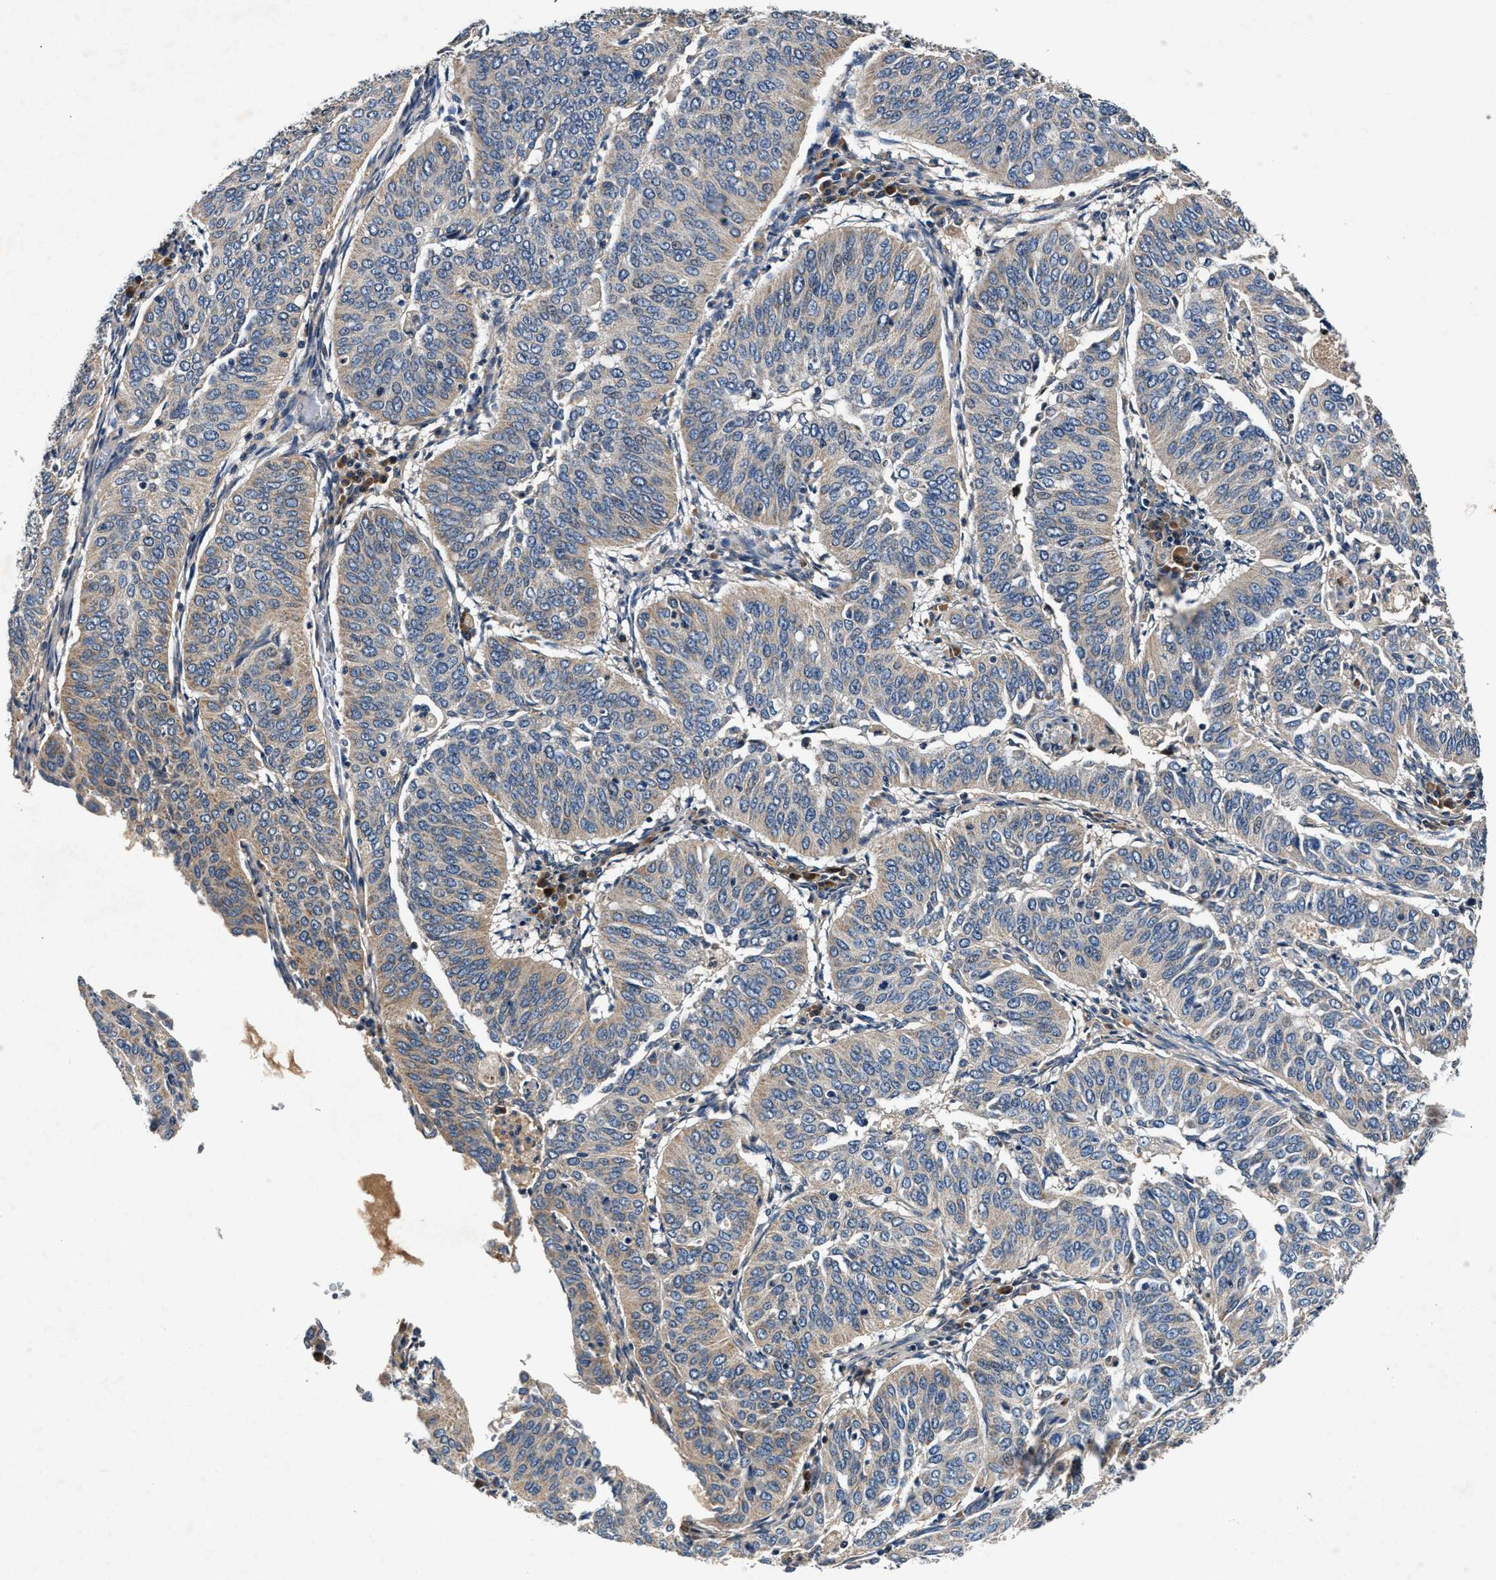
{"staining": {"intensity": "moderate", "quantity": ">75%", "location": "cytoplasmic/membranous"}, "tissue": "cervical cancer", "cell_type": "Tumor cells", "image_type": "cancer", "snomed": [{"axis": "morphology", "description": "Normal tissue, NOS"}, {"axis": "morphology", "description": "Squamous cell carcinoma, NOS"}, {"axis": "topography", "description": "Cervix"}], "caption": "A brown stain highlights moderate cytoplasmic/membranous positivity of a protein in cervical squamous cell carcinoma tumor cells. (DAB IHC with brightfield microscopy, high magnification).", "gene": "IMMT", "patient": {"sex": "female", "age": 39}}